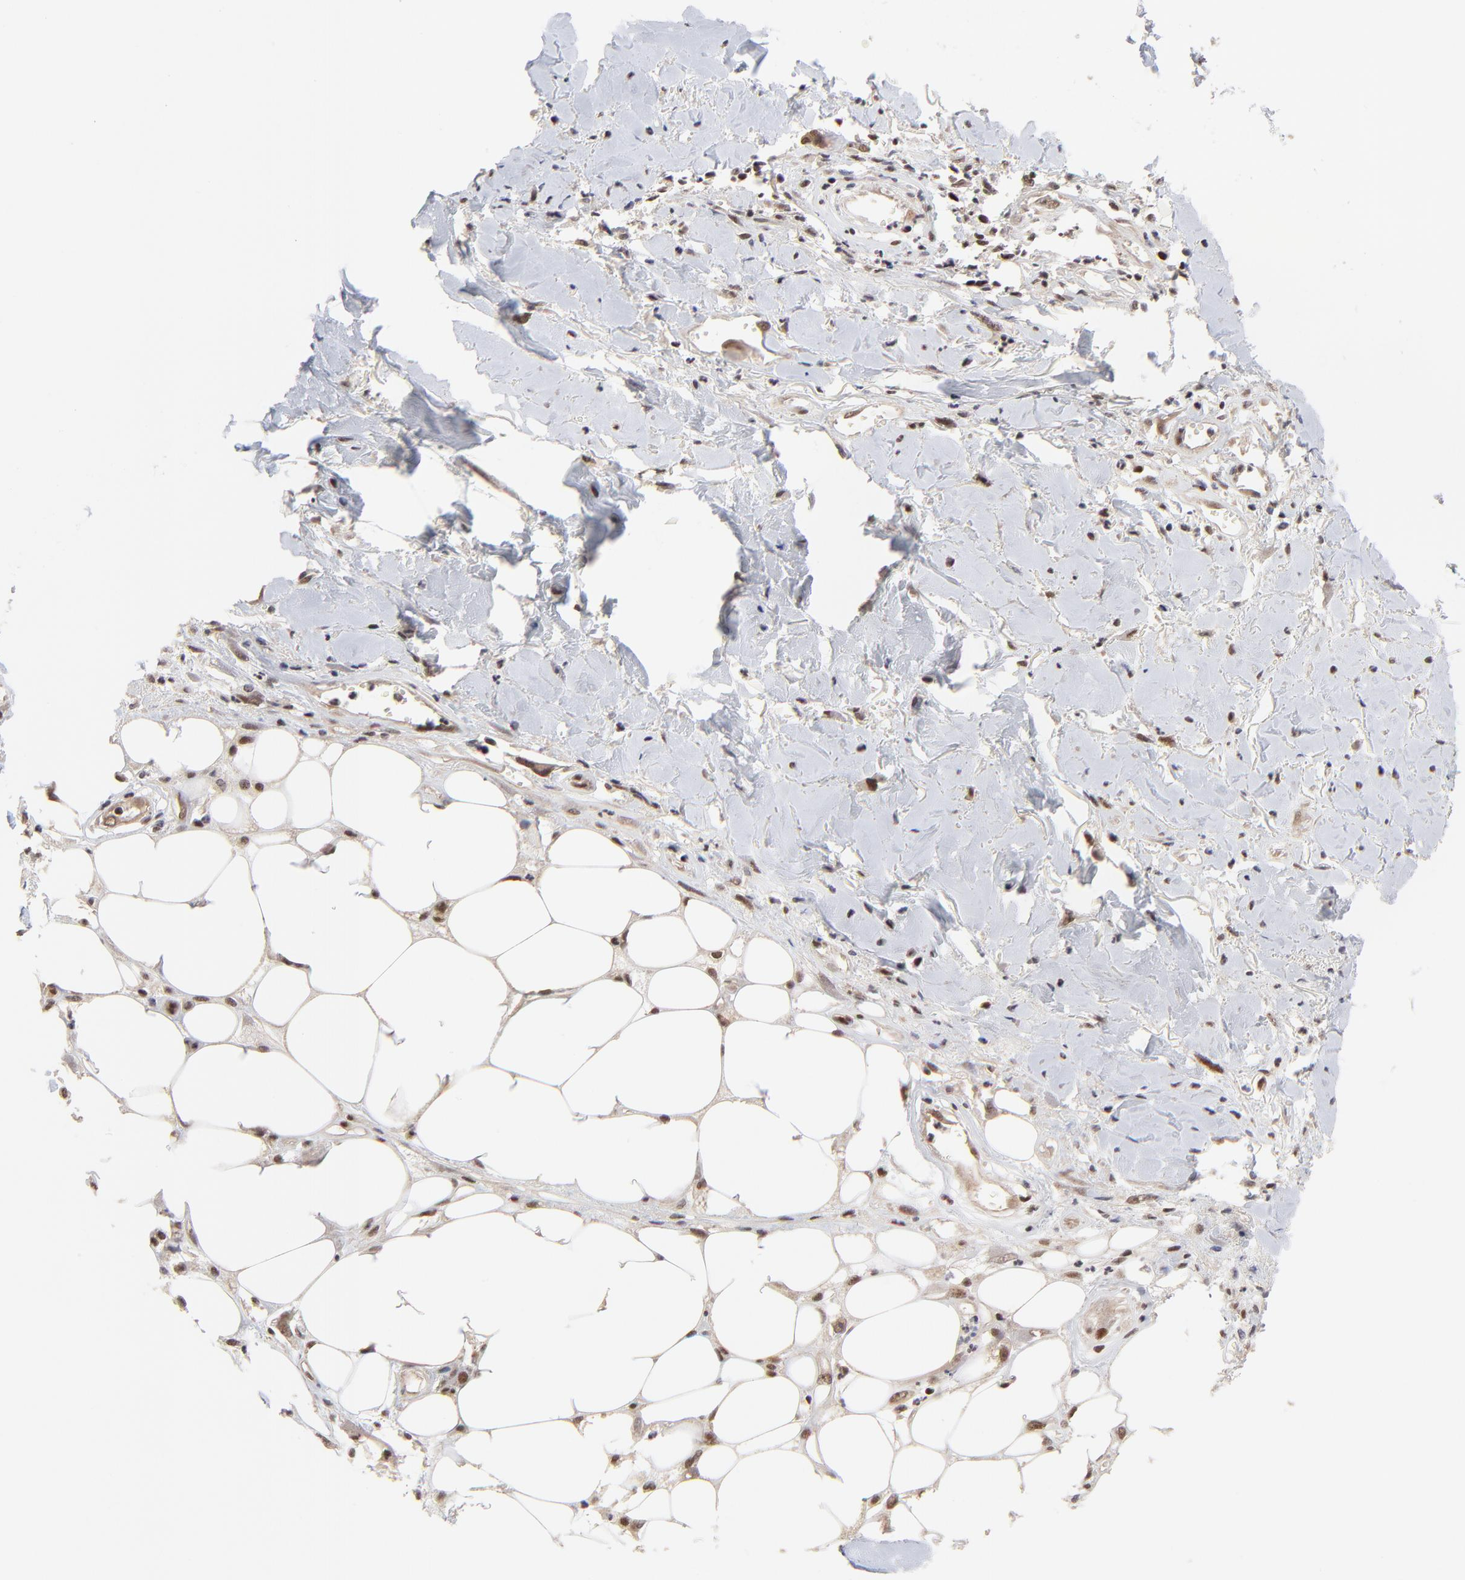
{"staining": {"intensity": "moderate", "quantity": ">75%", "location": "nuclear"}, "tissue": "skin cancer", "cell_type": "Tumor cells", "image_type": "cancer", "snomed": [{"axis": "morphology", "description": "Squamous cell carcinoma, NOS"}, {"axis": "topography", "description": "Skin"}, {"axis": "topography", "description": "Anal"}], "caption": "Immunohistochemistry image of neoplastic tissue: human skin cancer stained using immunohistochemistry (IHC) reveals medium levels of moderate protein expression localized specifically in the nuclear of tumor cells, appearing as a nuclear brown color.", "gene": "DSN1", "patient": {"sex": "female", "age": 55}}